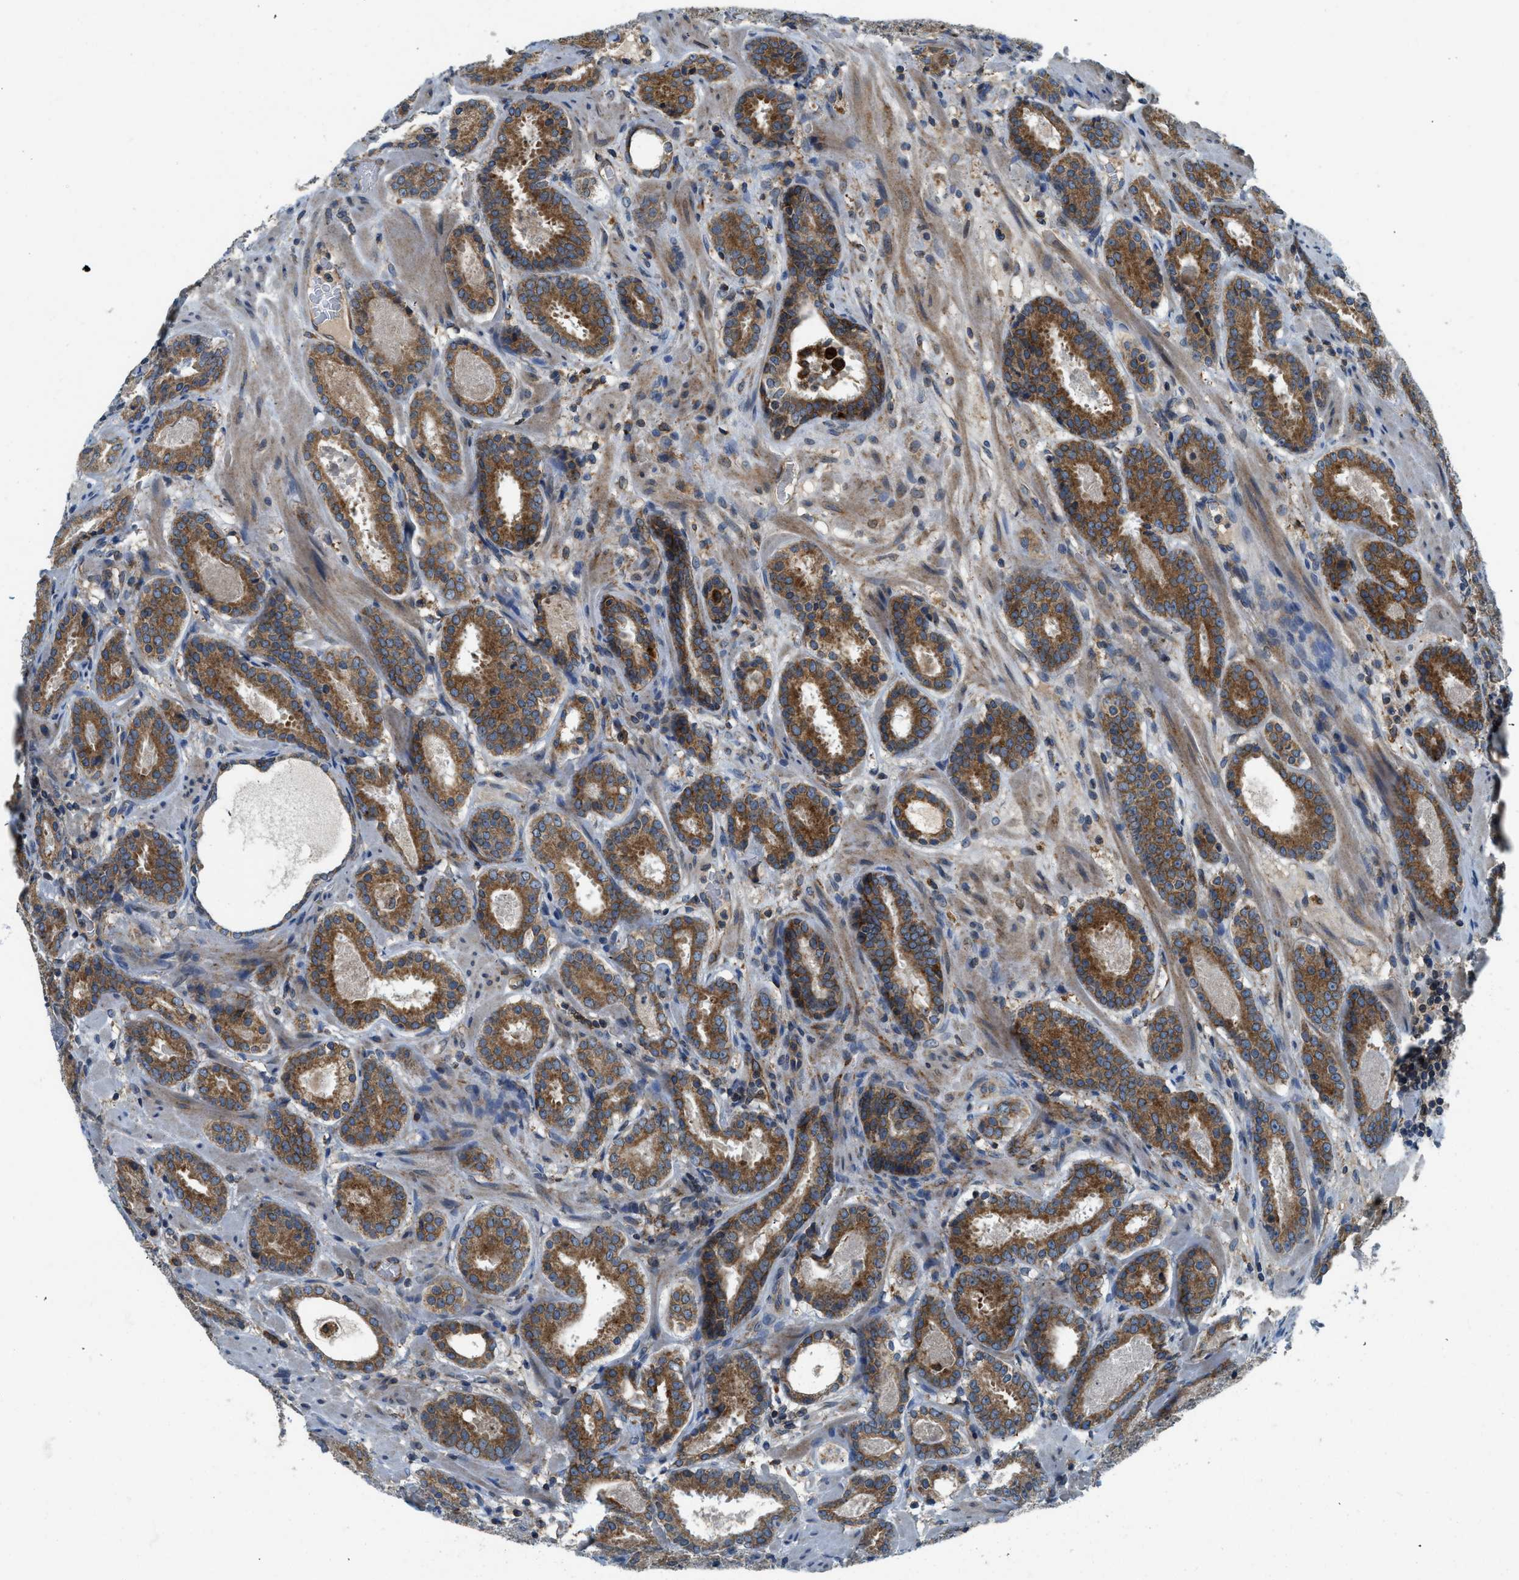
{"staining": {"intensity": "moderate", "quantity": ">75%", "location": "cytoplasmic/membranous"}, "tissue": "prostate cancer", "cell_type": "Tumor cells", "image_type": "cancer", "snomed": [{"axis": "morphology", "description": "Adenocarcinoma, Low grade"}, {"axis": "topography", "description": "Prostate"}], "caption": "The micrograph exhibits a brown stain indicating the presence of a protein in the cytoplasmic/membranous of tumor cells in prostate cancer (low-grade adenocarcinoma).", "gene": "BCAP31", "patient": {"sex": "male", "age": 69}}